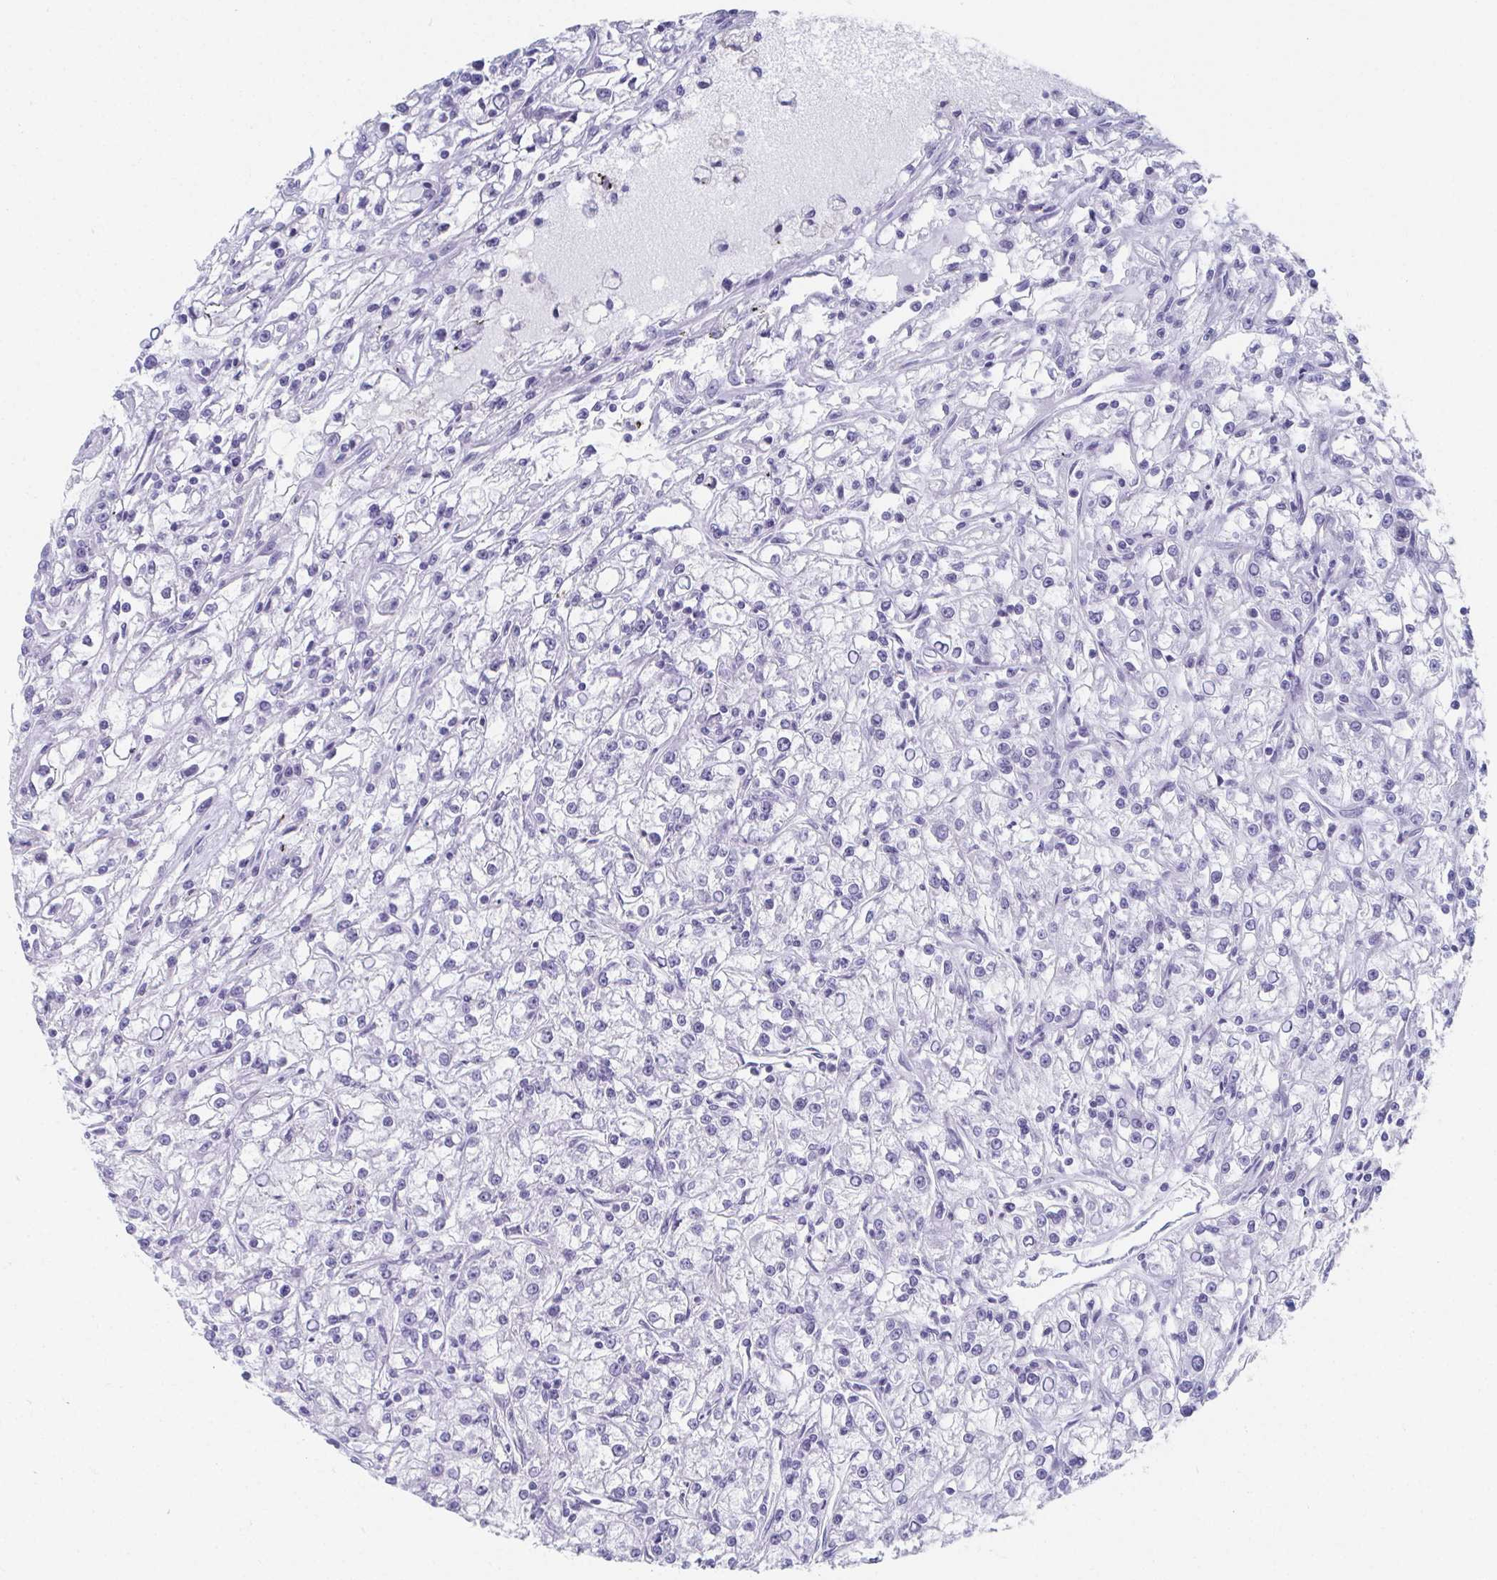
{"staining": {"intensity": "negative", "quantity": "none", "location": "none"}, "tissue": "renal cancer", "cell_type": "Tumor cells", "image_type": "cancer", "snomed": [{"axis": "morphology", "description": "Adenocarcinoma, NOS"}, {"axis": "topography", "description": "Kidney"}], "caption": "Micrograph shows no significant protein positivity in tumor cells of renal cancer. (IHC, brightfield microscopy, high magnification).", "gene": "GHRL", "patient": {"sex": "female", "age": 59}}